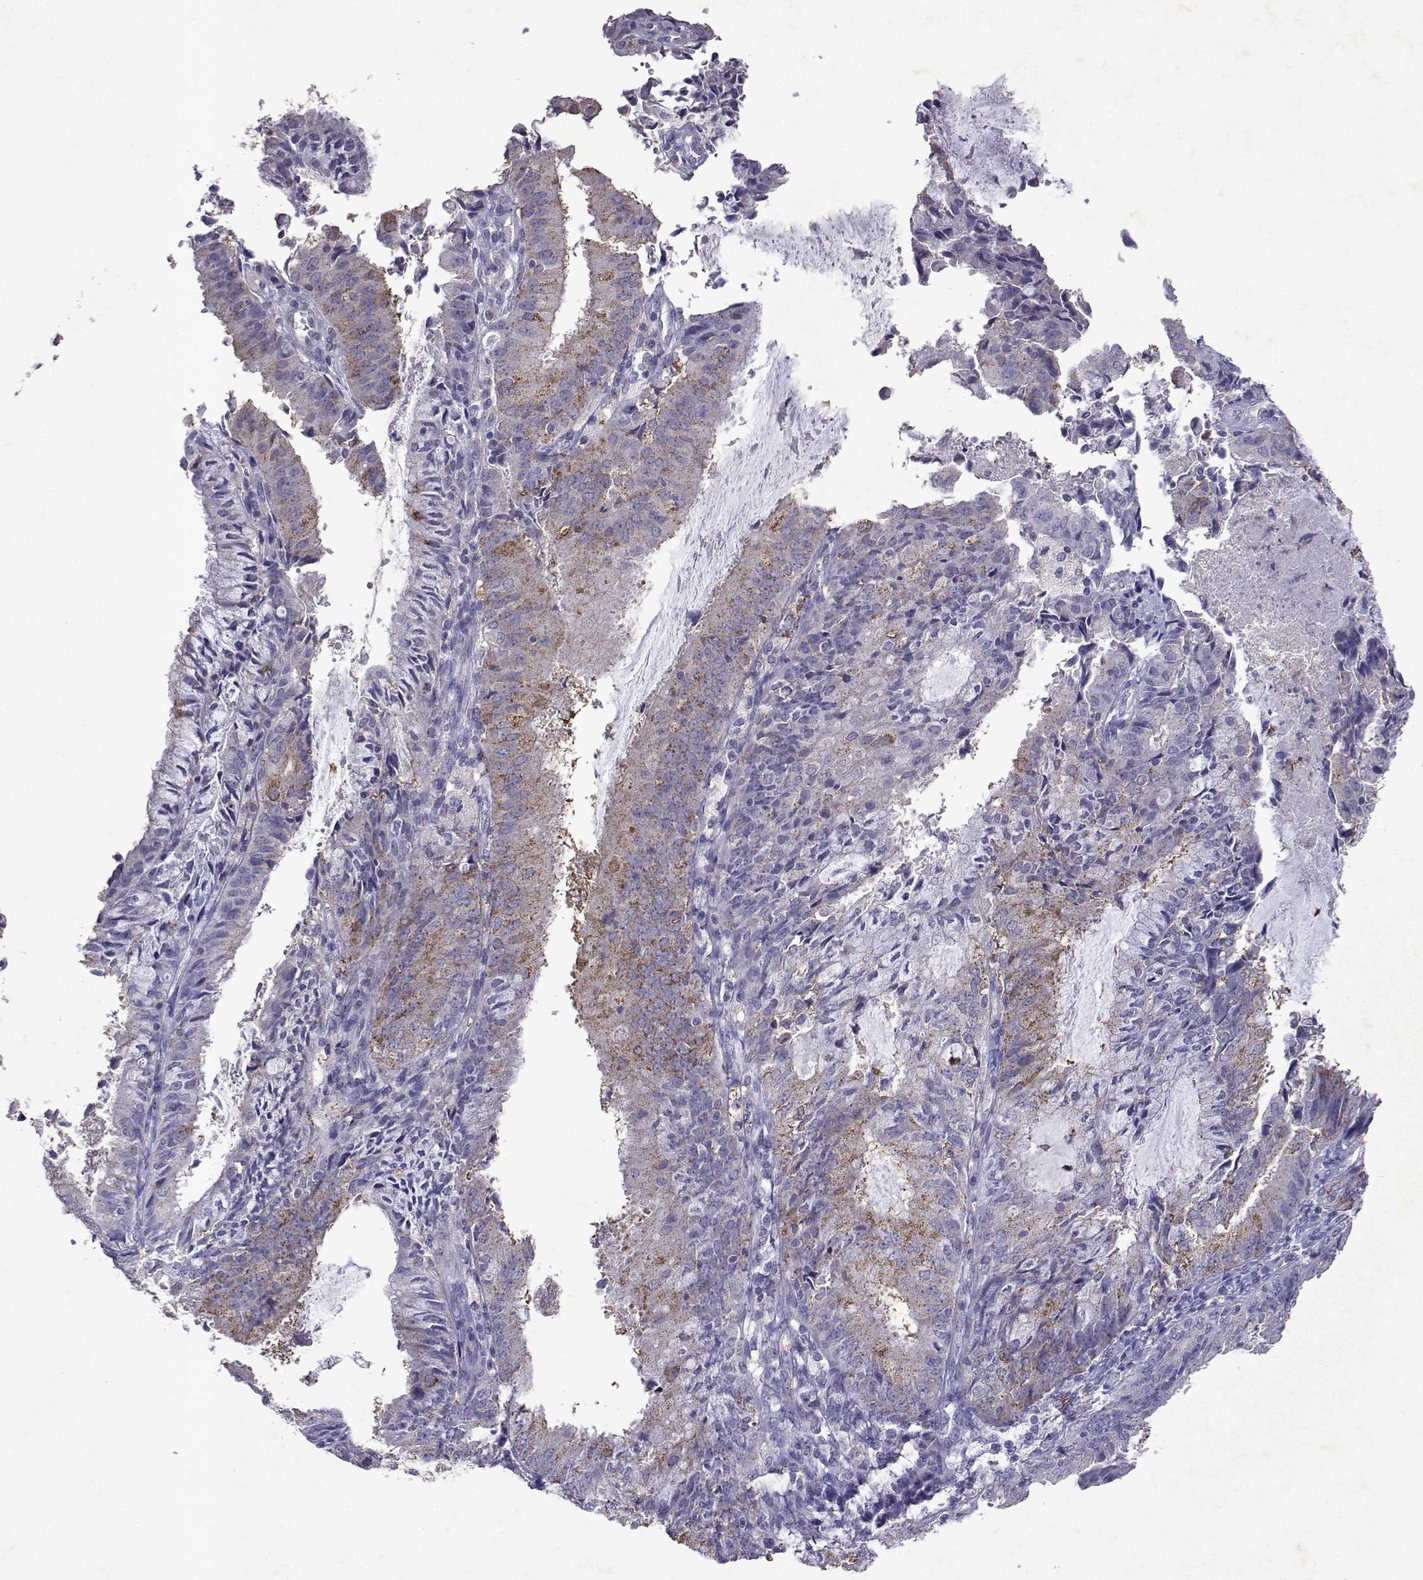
{"staining": {"intensity": "moderate", "quantity": "25%-75%", "location": "cytoplasmic/membranous"}, "tissue": "endometrial cancer", "cell_type": "Tumor cells", "image_type": "cancer", "snomed": [{"axis": "morphology", "description": "Adenocarcinoma, NOS"}, {"axis": "topography", "description": "Endometrium"}], "caption": "IHC staining of endometrial adenocarcinoma, which displays medium levels of moderate cytoplasmic/membranous expression in about 25%-75% of tumor cells indicating moderate cytoplasmic/membranous protein expression. The staining was performed using DAB (brown) for protein detection and nuclei were counterstained in hematoxylin (blue).", "gene": "DUSP28", "patient": {"sex": "female", "age": 57}}